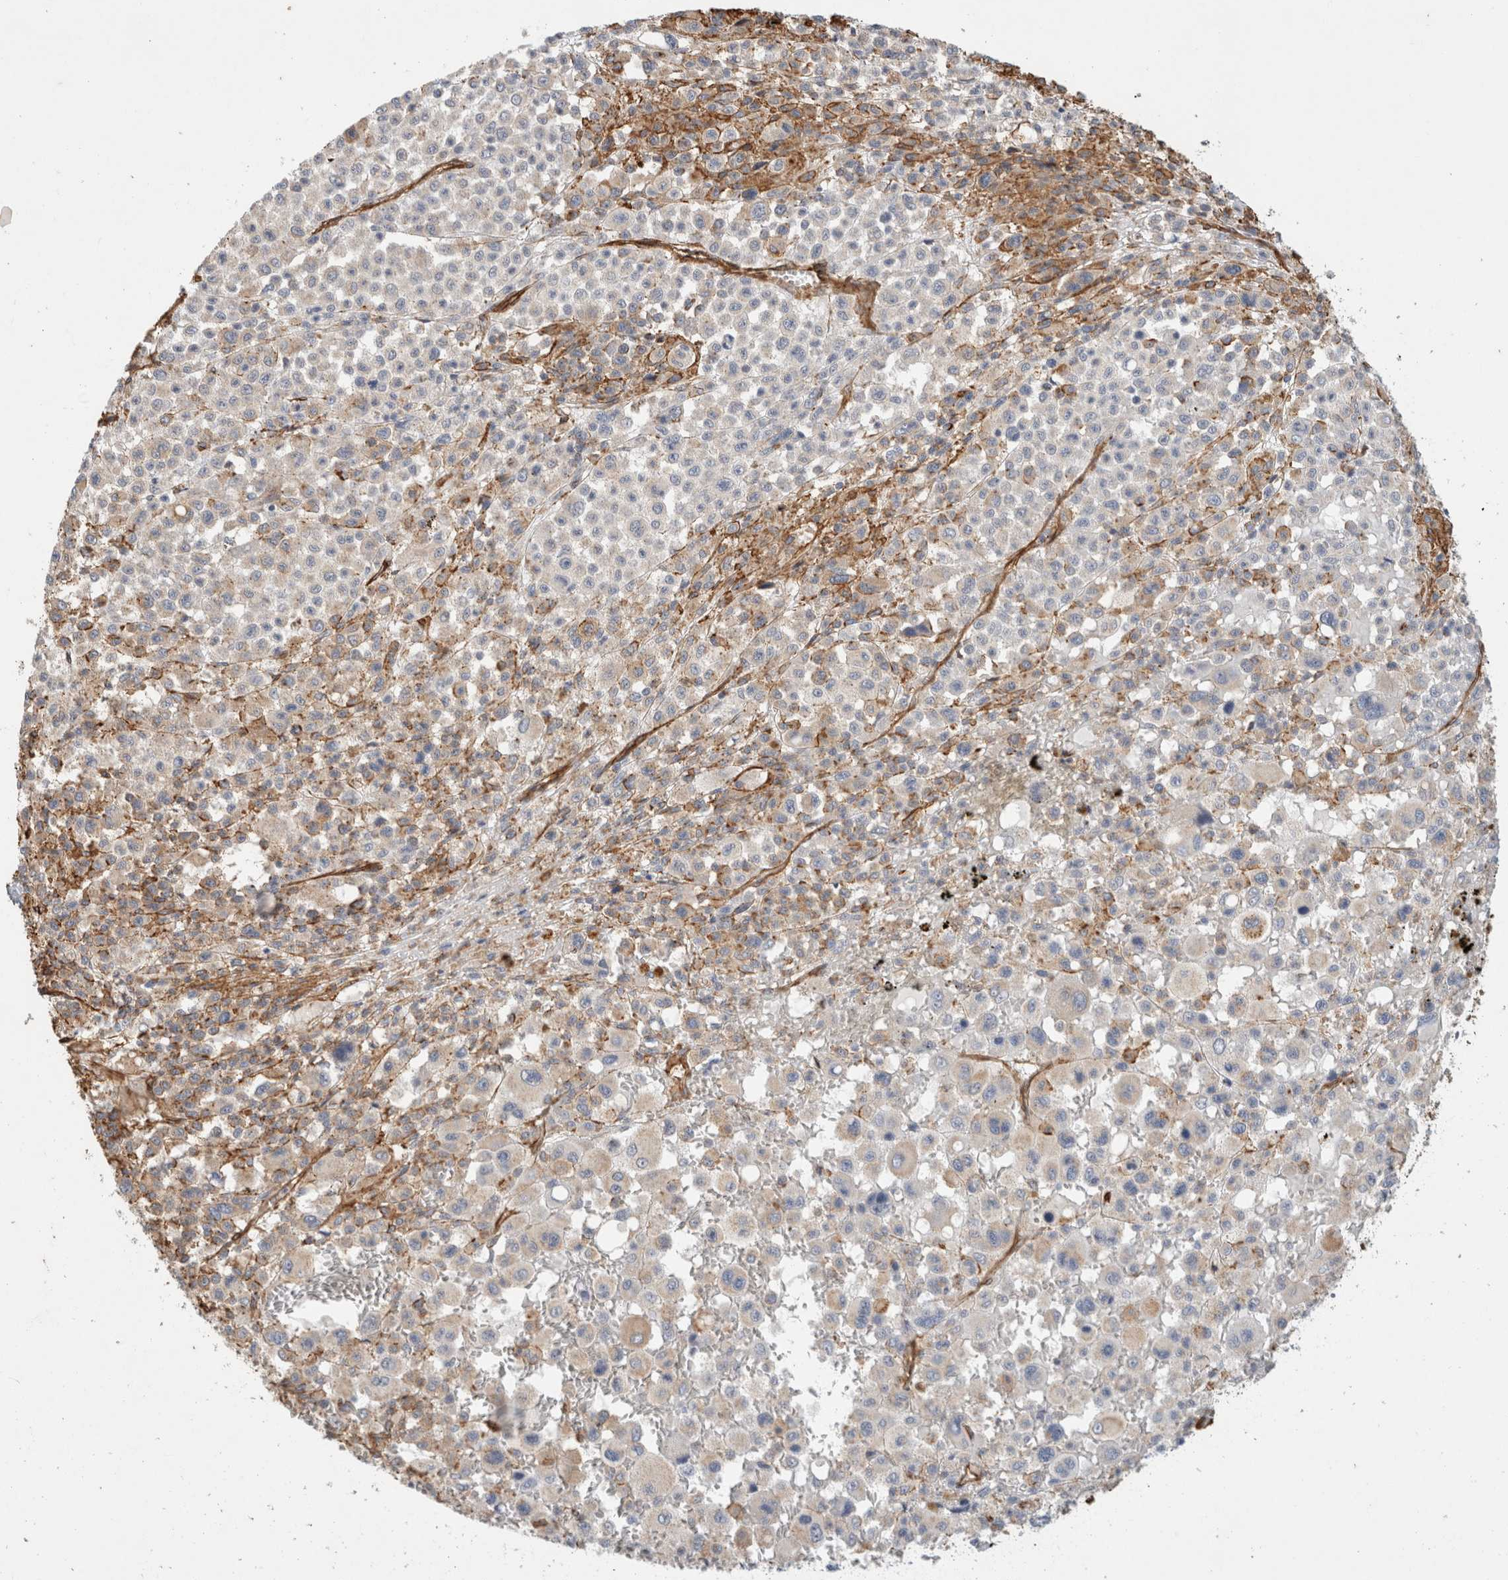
{"staining": {"intensity": "weak", "quantity": "25%-75%", "location": "cytoplasmic/membranous"}, "tissue": "melanoma", "cell_type": "Tumor cells", "image_type": "cancer", "snomed": [{"axis": "morphology", "description": "Malignant melanoma, Metastatic site"}, {"axis": "topography", "description": "Skin"}], "caption": "Melanoma tissue shows weak cytoplasmic/membranous staining in about 25%-75% of tumor cells", "gene": "JMJD4", "patient": {"sex": "female", "age": 74}}